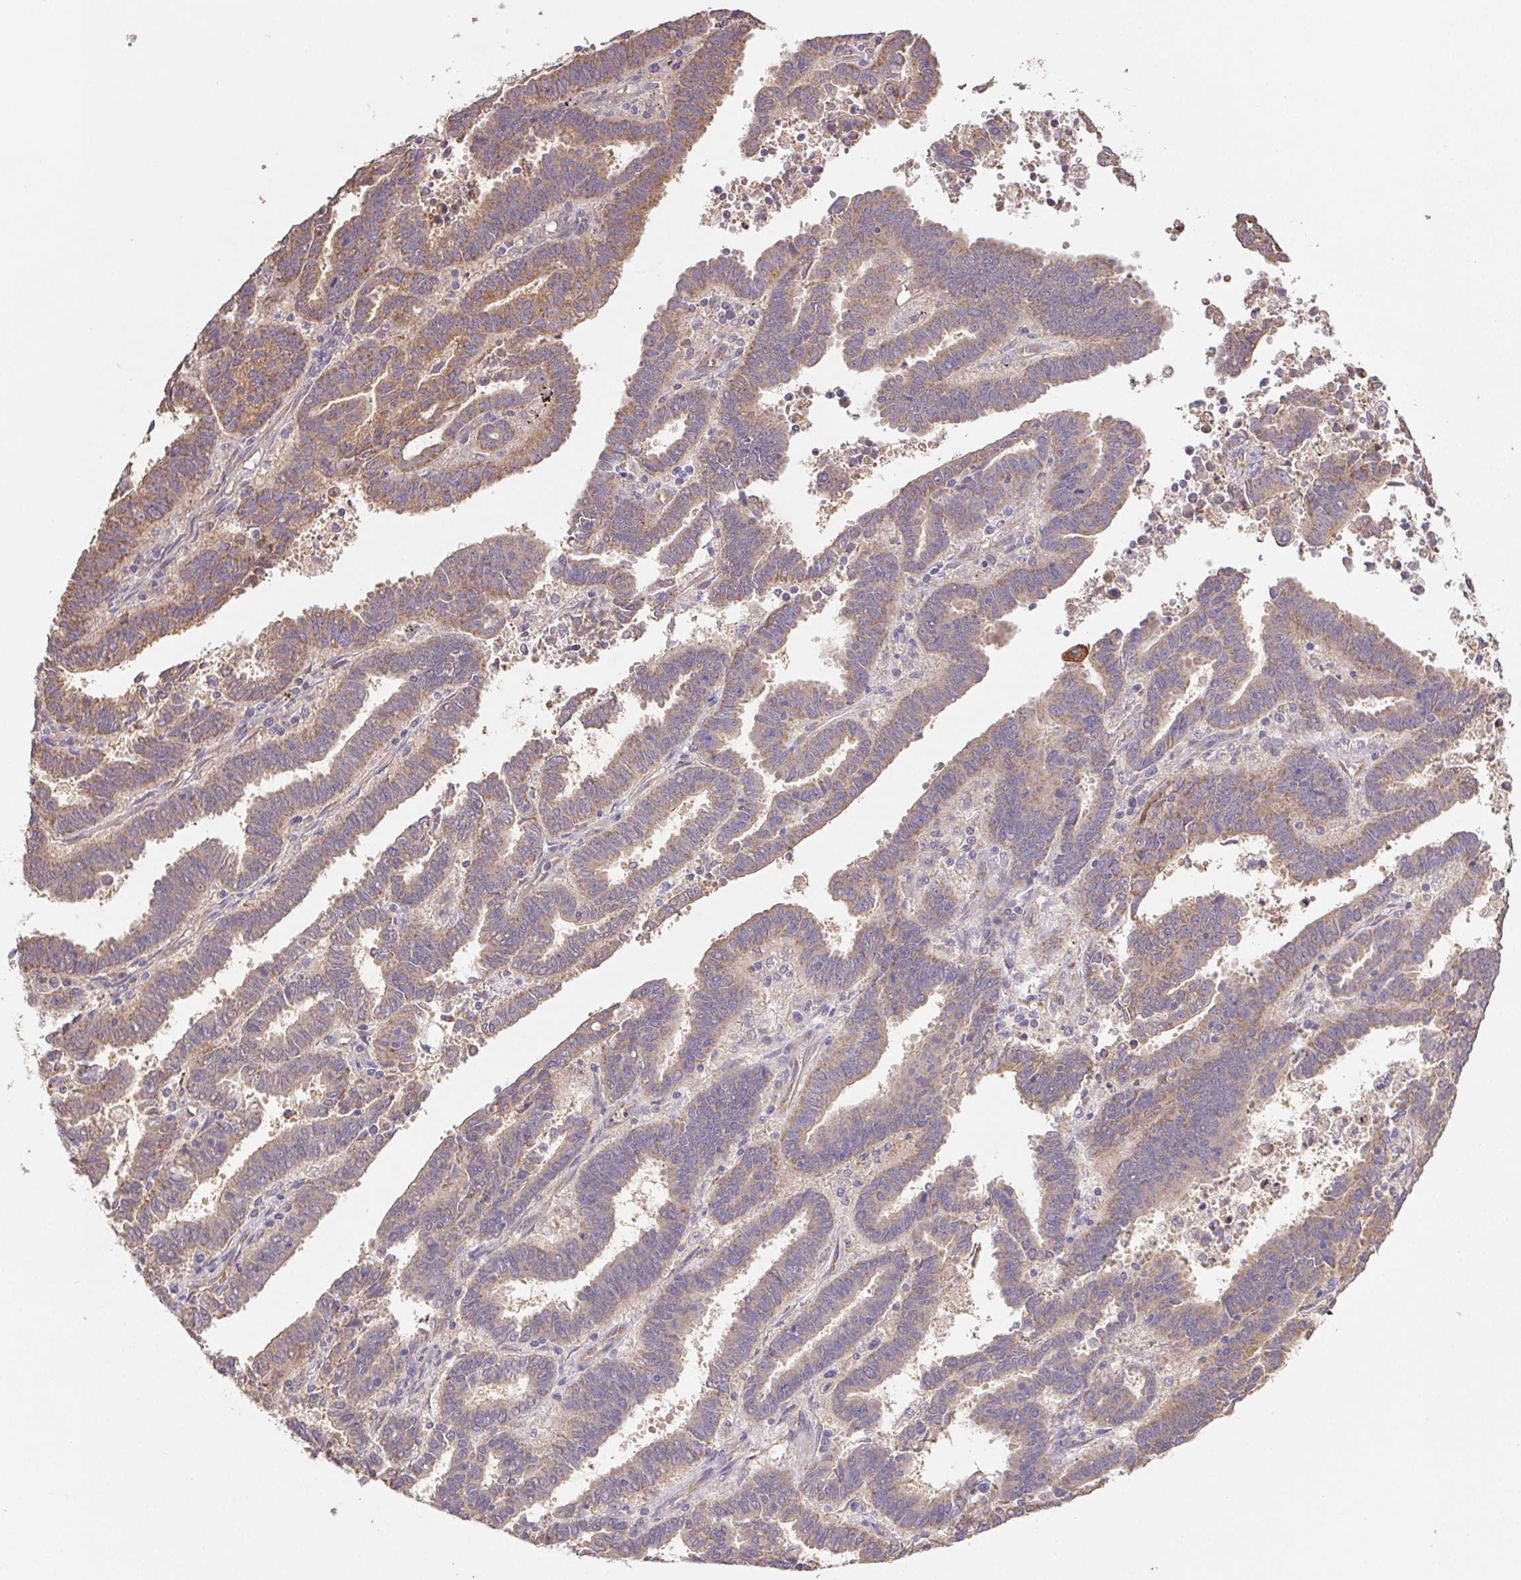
{"staining": {"intensity": "moderate", "quantity": ">75%", "location": "cytoplasmic/membranous"}, "tissue": "endometrial cancer", "cell_type": "Tumor cells", "image_type": "cancer", "snomed": [{"axis": "morphology", "description": "Adenocarcinoma, NOS"}, {"axis": "topography", "description": "Uterus"}], "caption": "A histopathology image of human endometrial adenocarcinoma stained for a protein exhibits moderate cytoplasmic/membranous brown staining in tumor cells.", "gene": "RAB11A", "patient": {"sex": "female", "age": 83}}